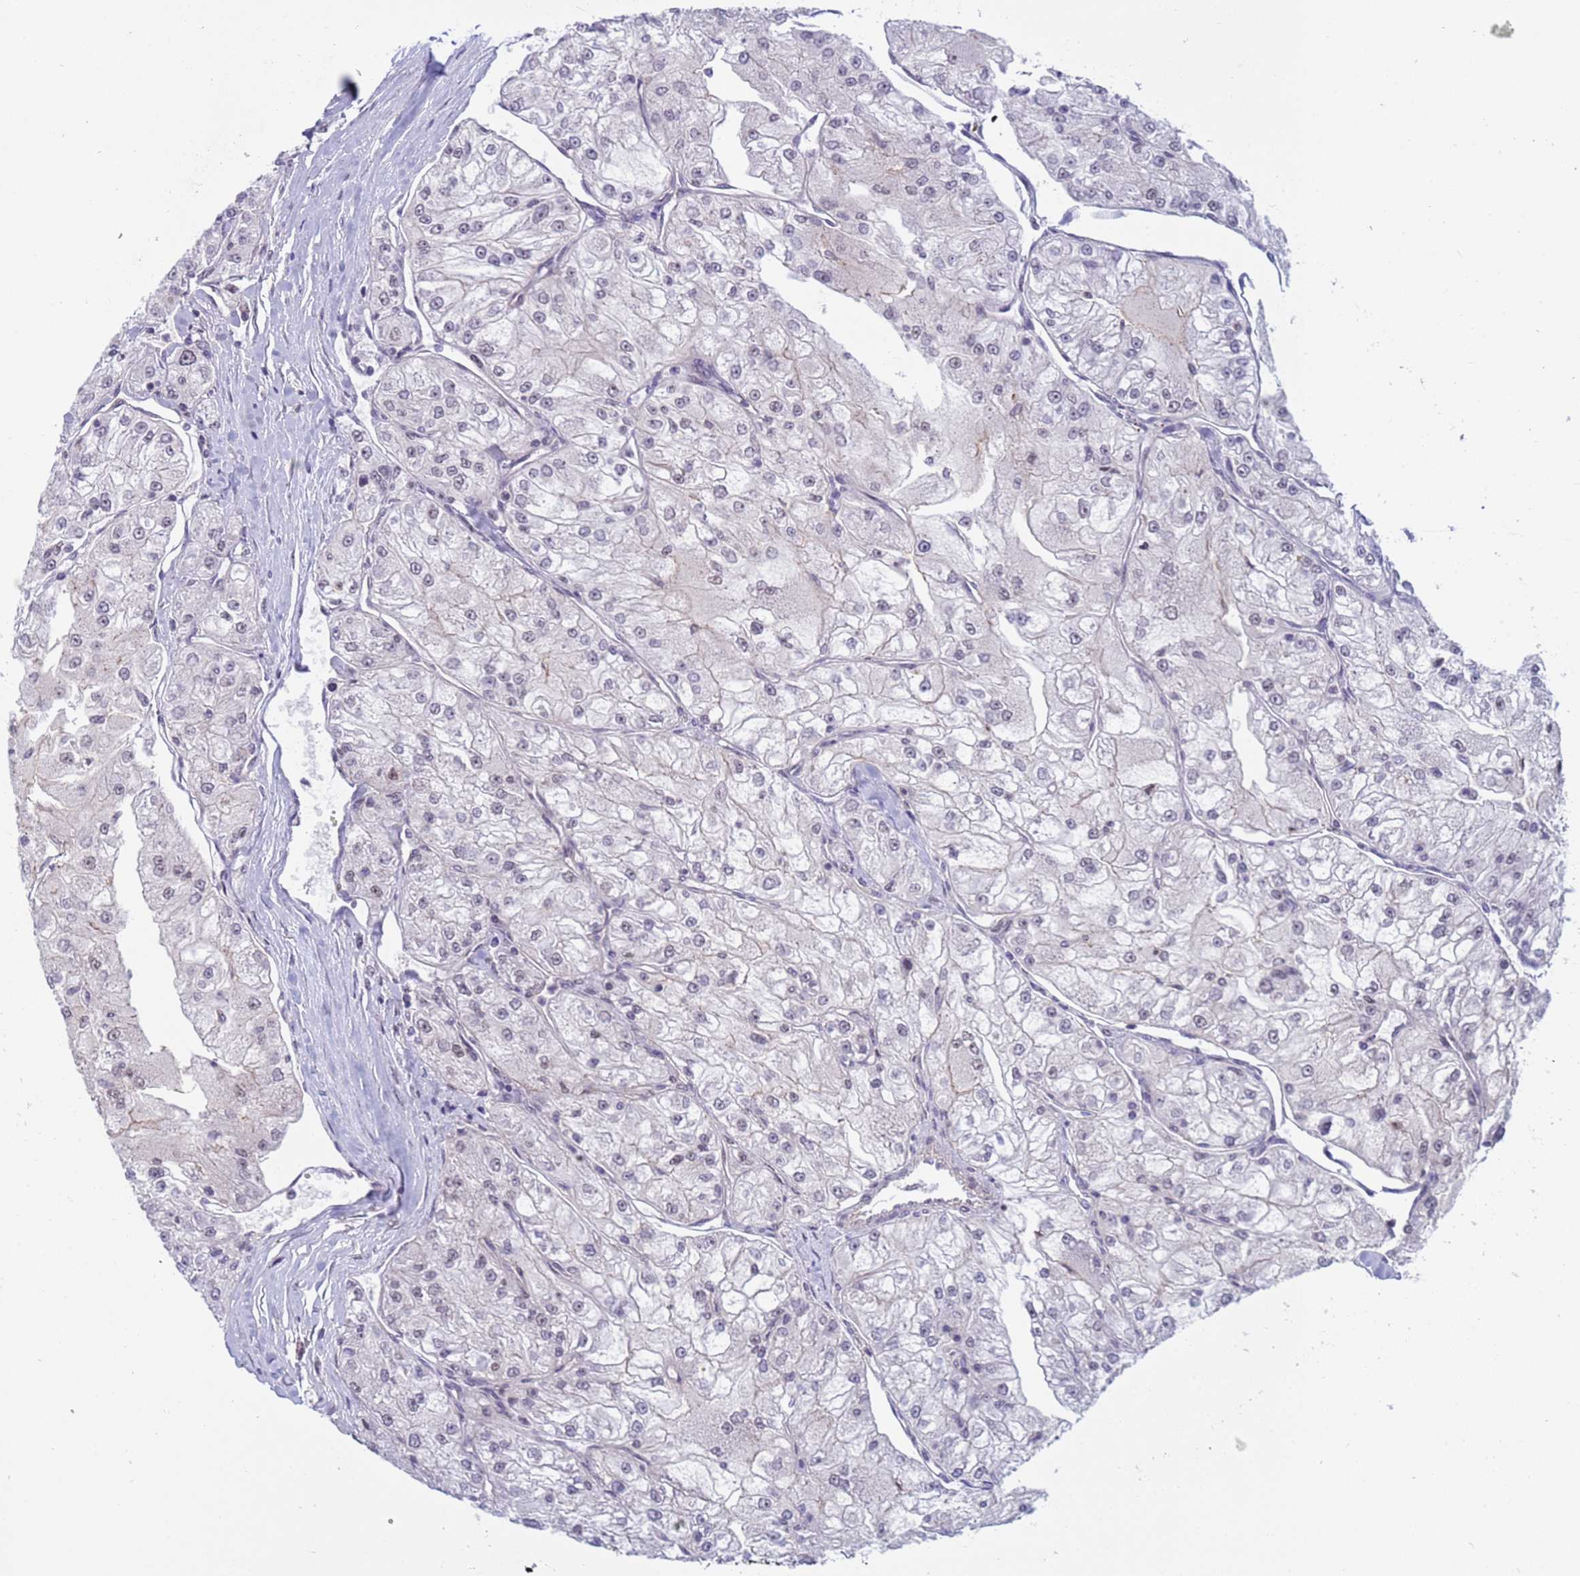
{"staining": {"intensity": "negative", "quantity": "none", "location": "none"}, "tissue": "renal cancer", "cell_type": "Tumor cells", "image_type": "cancer", "snomed": [{"axis": "morphology", "description": "Adenocarcinoma, NOS"}, {"axis": "topography", "description": "Kidney"}], "caption": "Human renal cancer (adenocarcinoma) stained for a protein using immunohistochemistry (IHC) shows no staining in tumor cells.", "gene": "NSL1", "patient": {"sex": "female", "age": 72}}